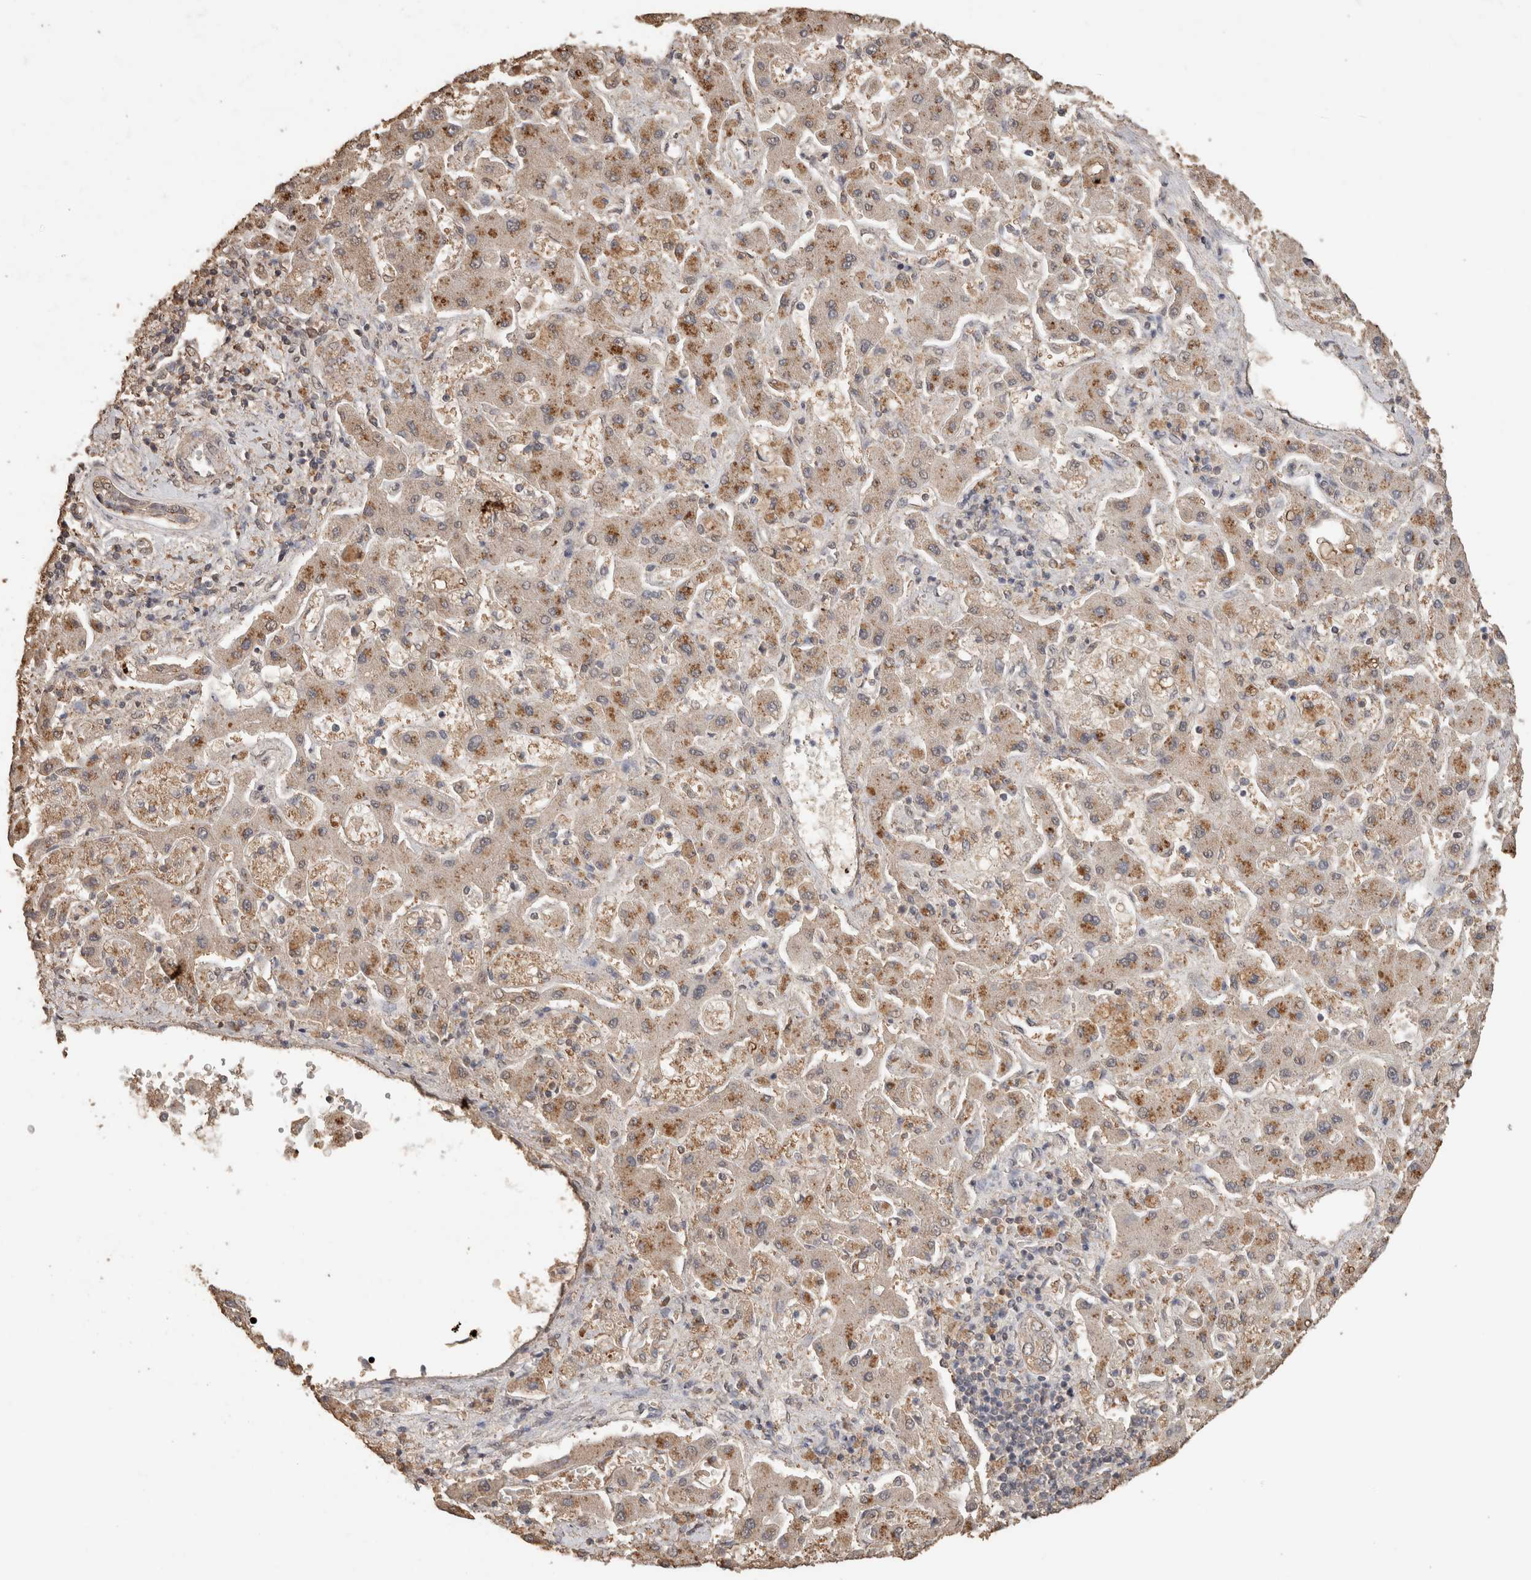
{"staining": {"intensity": "weak", "quantity": ">75%", "location": "cytoplasmic/membranous"}, "tissue": "liver cancer", "cell_type": "Tumor cells", "image_type": "cancer", "snomed": [{"axis": "morphology", "description": "Cholangiocarcinoma"}, {"axis": "topography", "description": "Liver"}], "caption": "Liver cancer was stained to show a protein in brown. There is low levels of weak cytoplasmic/membranous staining in about >75% of tumor cells.", "gene": "CX3CL1", "patient": {"sex": "male", "age": 50}}